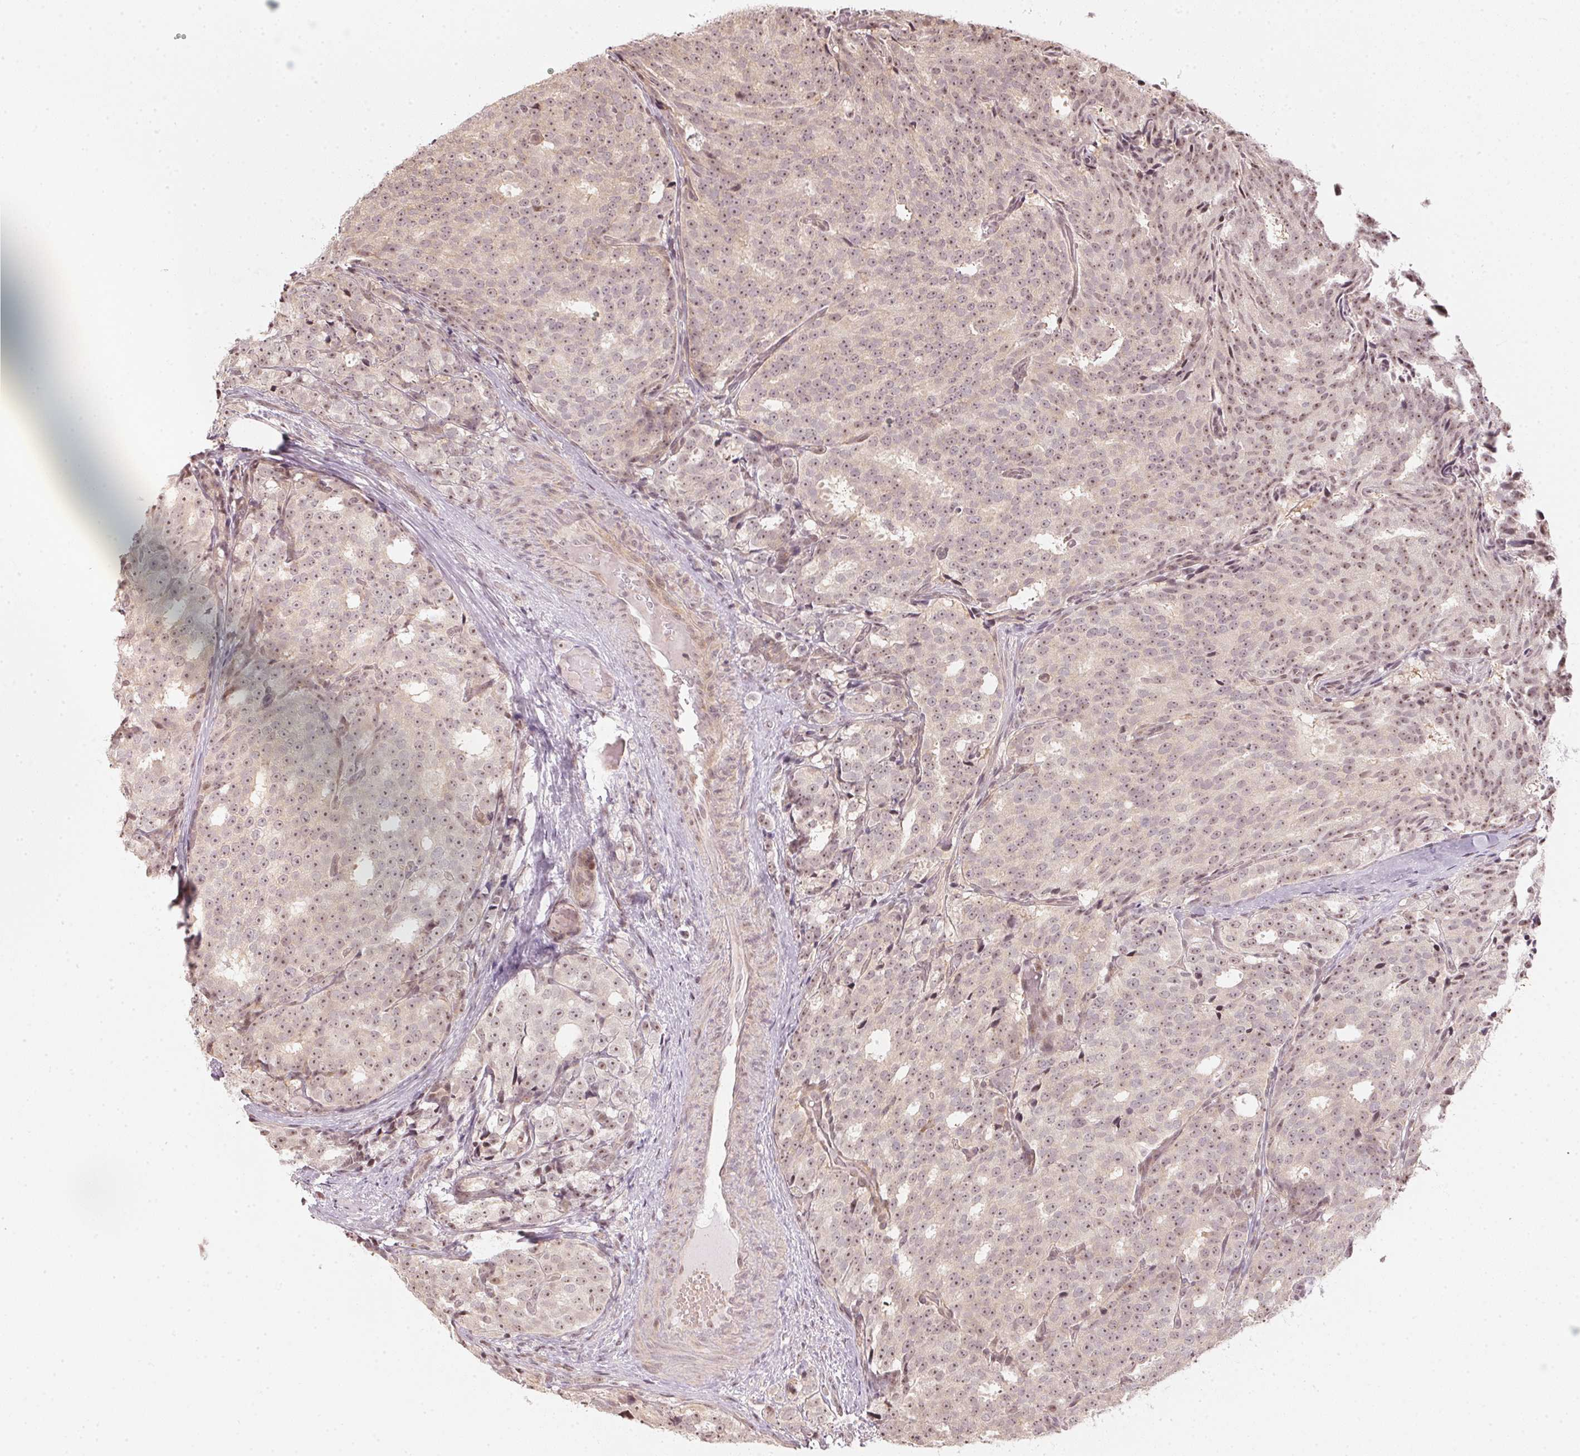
{"staining": {"intensity": "weak", "quantity": "25%-75%", "location": "nuclear"}, "tissue": "prostate cancer", "cell_type": "Tumor cells", "image_type": "cancer", "snomed": [{"axis": "morphology", "description": "Adenocarcinoma, High grade"}, {"axis": "topography", "description": "Prostate"}], "caption": "Protein expression analysis of prostate cancer (high-grade adenocarcinoma) shows weak nuclear staining in about 25%-75% of tumor cells.", "gene": "KAT6A", "patient": {"sex": "male", "age": 53}}